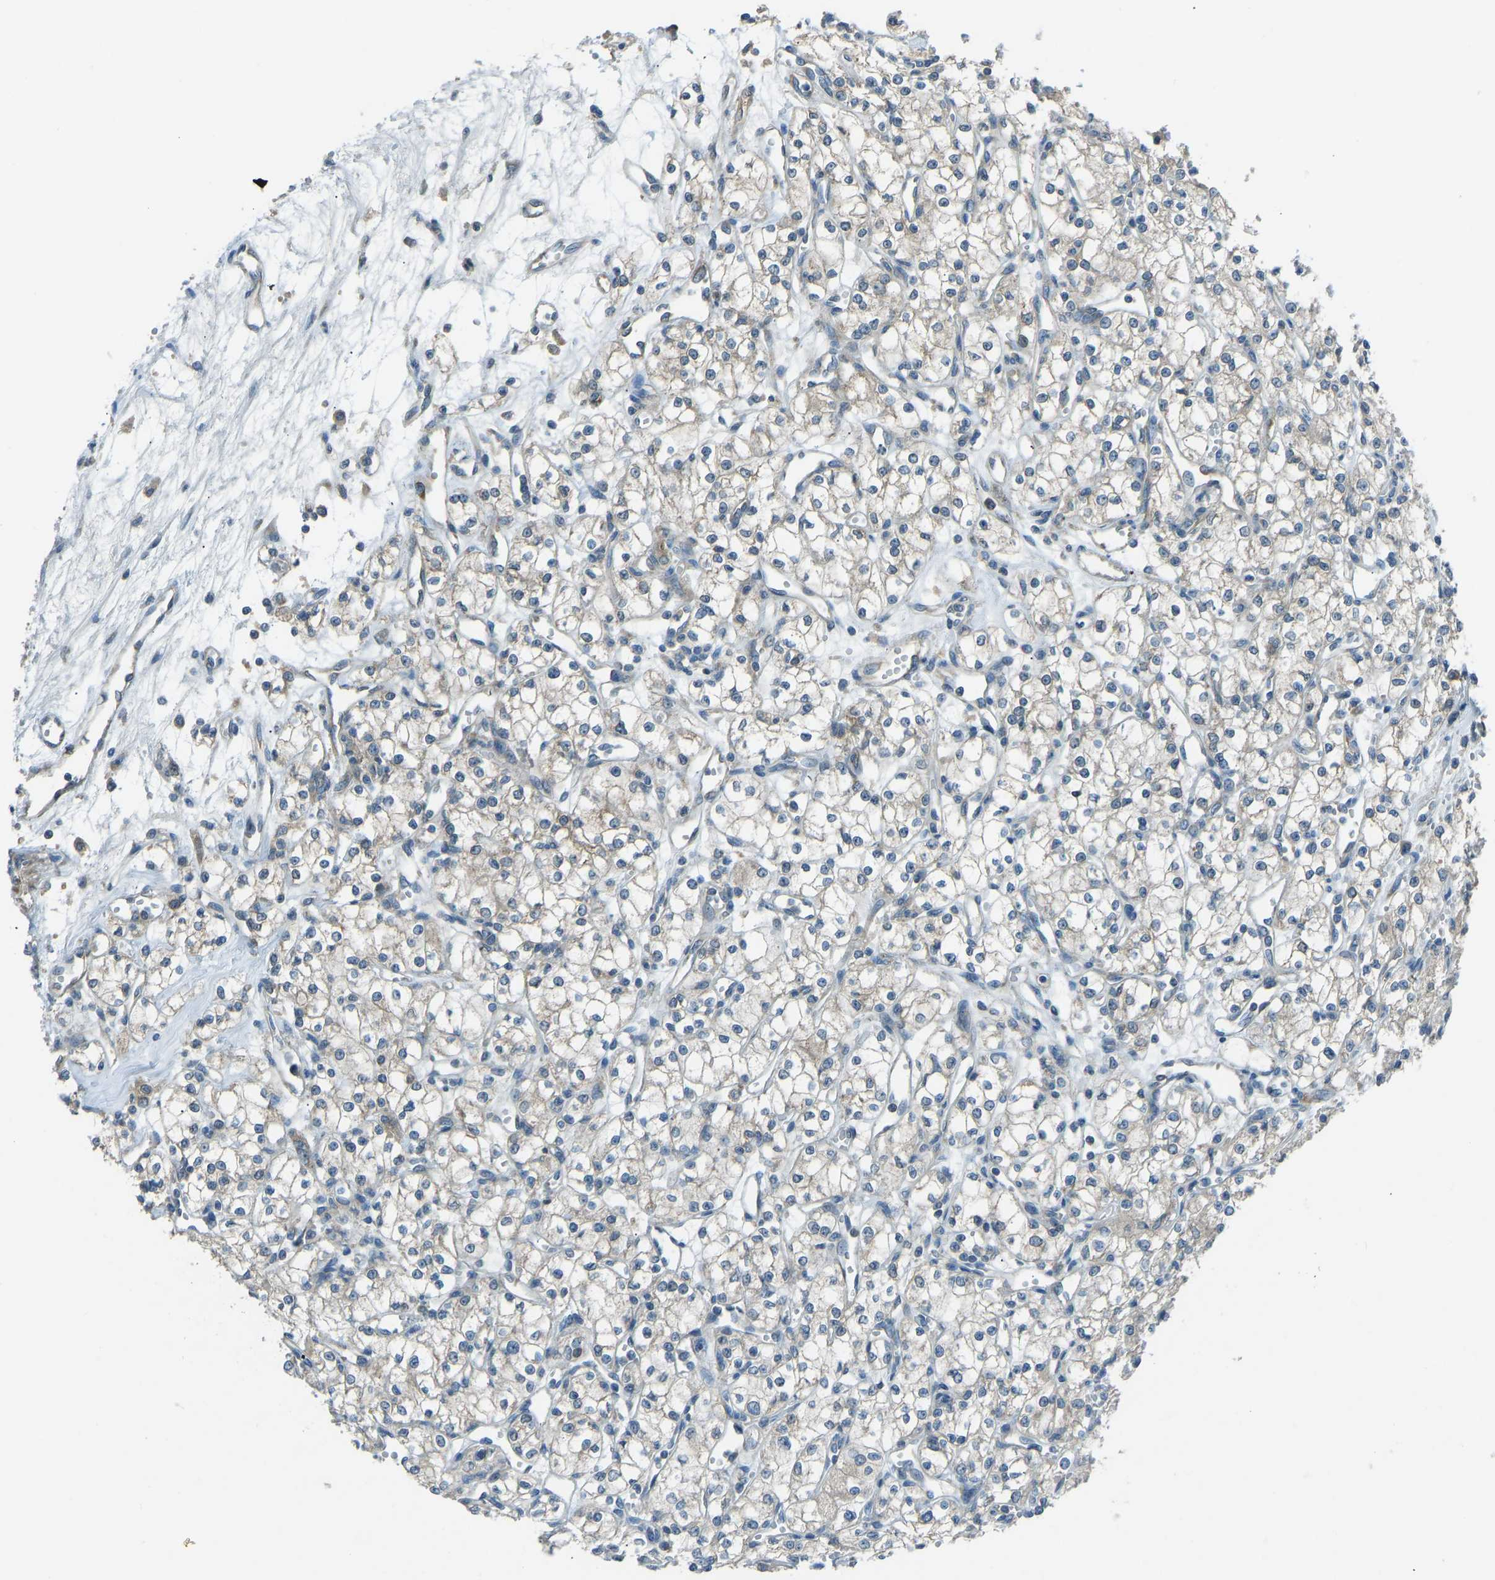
{"staining": {"intensity": "weak", "quantity": ">75%", "location": "cytoplasmic/membranous"}, "tissue": "renal cancer", "cell_type": "Tumor cells", "image_type": "cancer", "snomed": [{"axis": "morphology", "description": "Adenocarcinoma, NOS"}, {"axis": "topography", "description": "Kidney"}], "caption": "Tumor cells show weak cytoplasmic/membranous staining in about >75% of cells in renal cancer (adenocarcinoma).", "gene": "STAU2", "patient": {"sex": "male", "age": 59}}